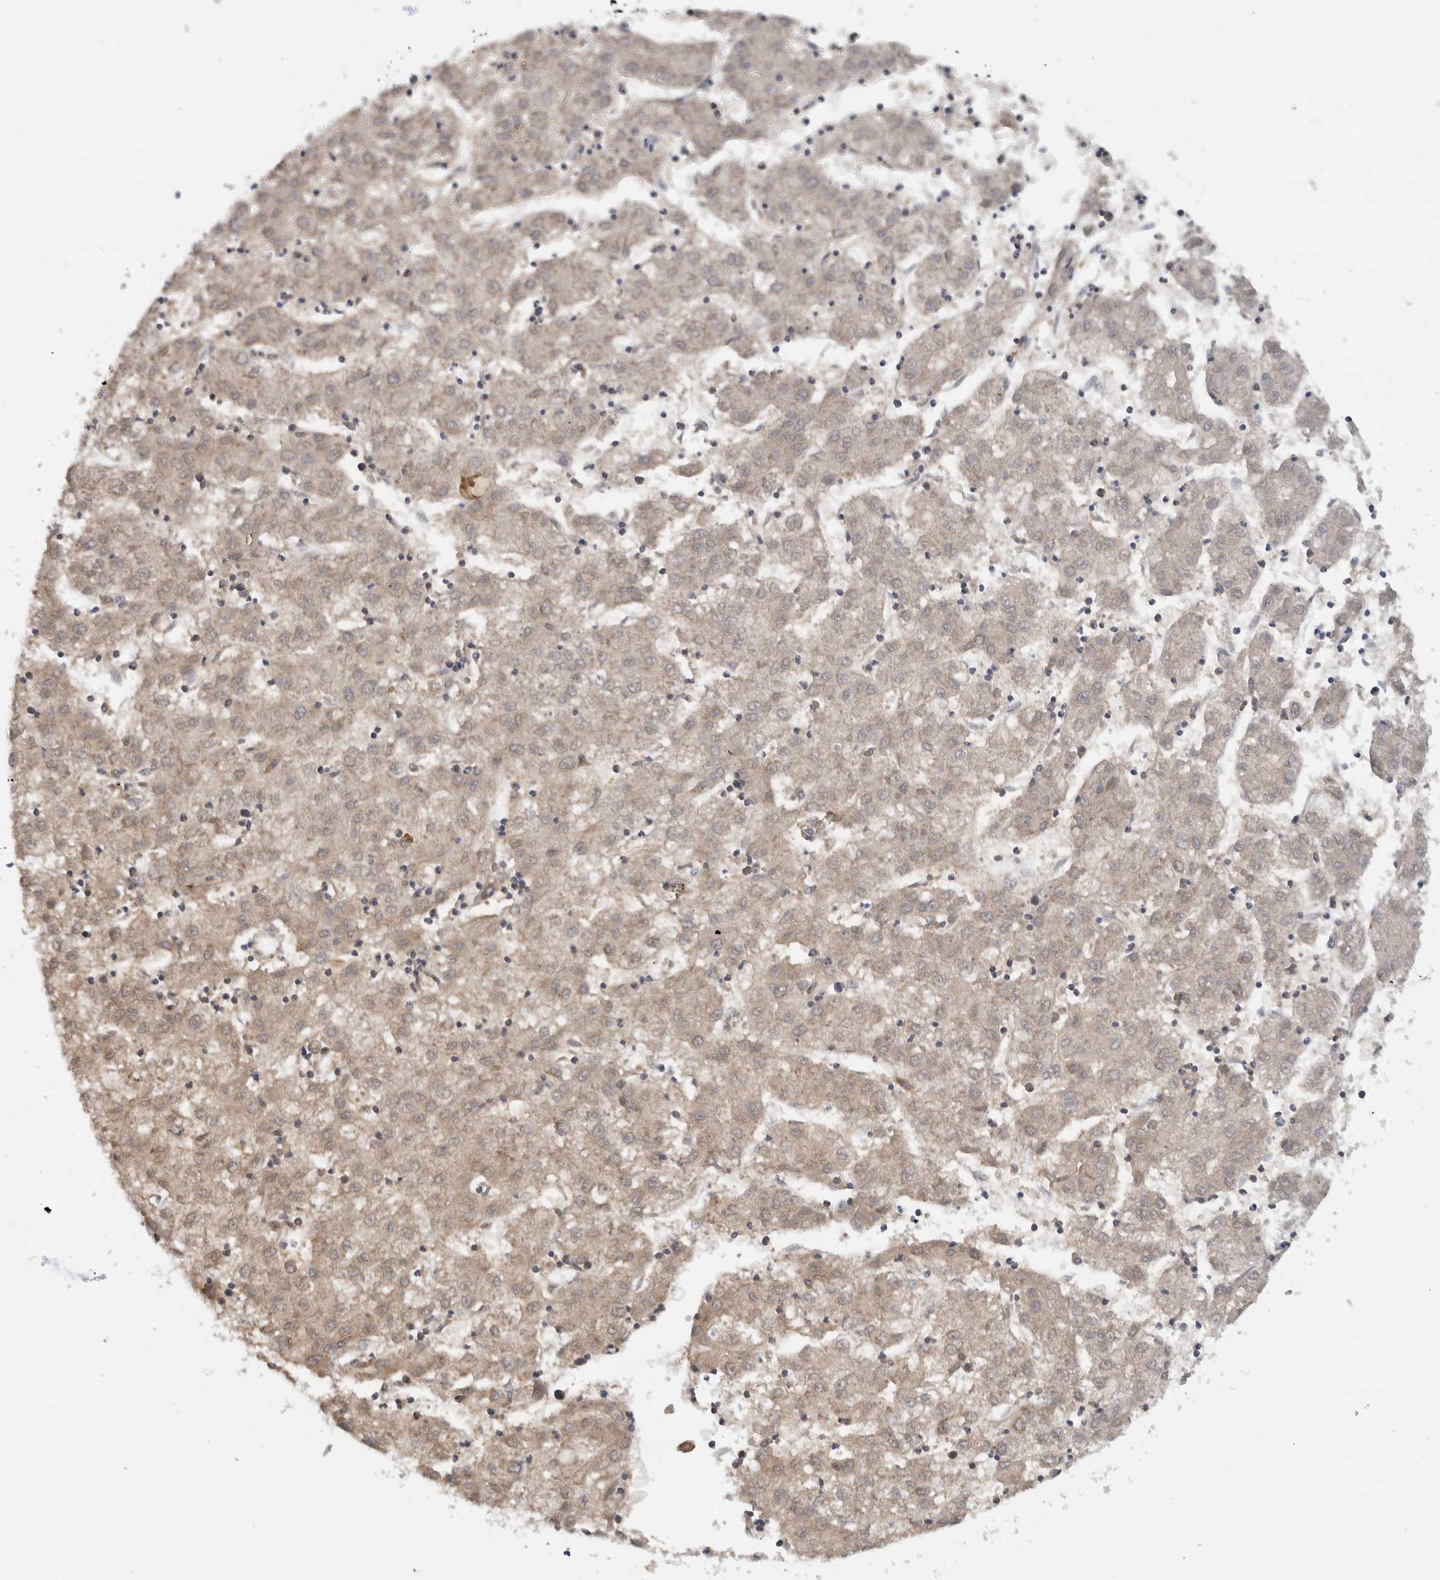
{"staining": {"intensity": "weak", "quantity": ">75%", "location": "cytoplasmic/membranous"}, "tissue": "liver cancer", "cell_type": "Tumor cells", "image_type": "cancer", "snomed": [{"axis": "morphology", "description": "Carcinoma, Hepatocellular, NOS"}, {"axis": "topography", "description": "Liver"}], "caption": "Immunohistochemical staining of liver cancer exhibits low levels of weak cytoplasmic/membranous protein staining in about >75% of tumor cells.", "gene": "DYRK2", "patient": {"sex": "male", "age": 72}}